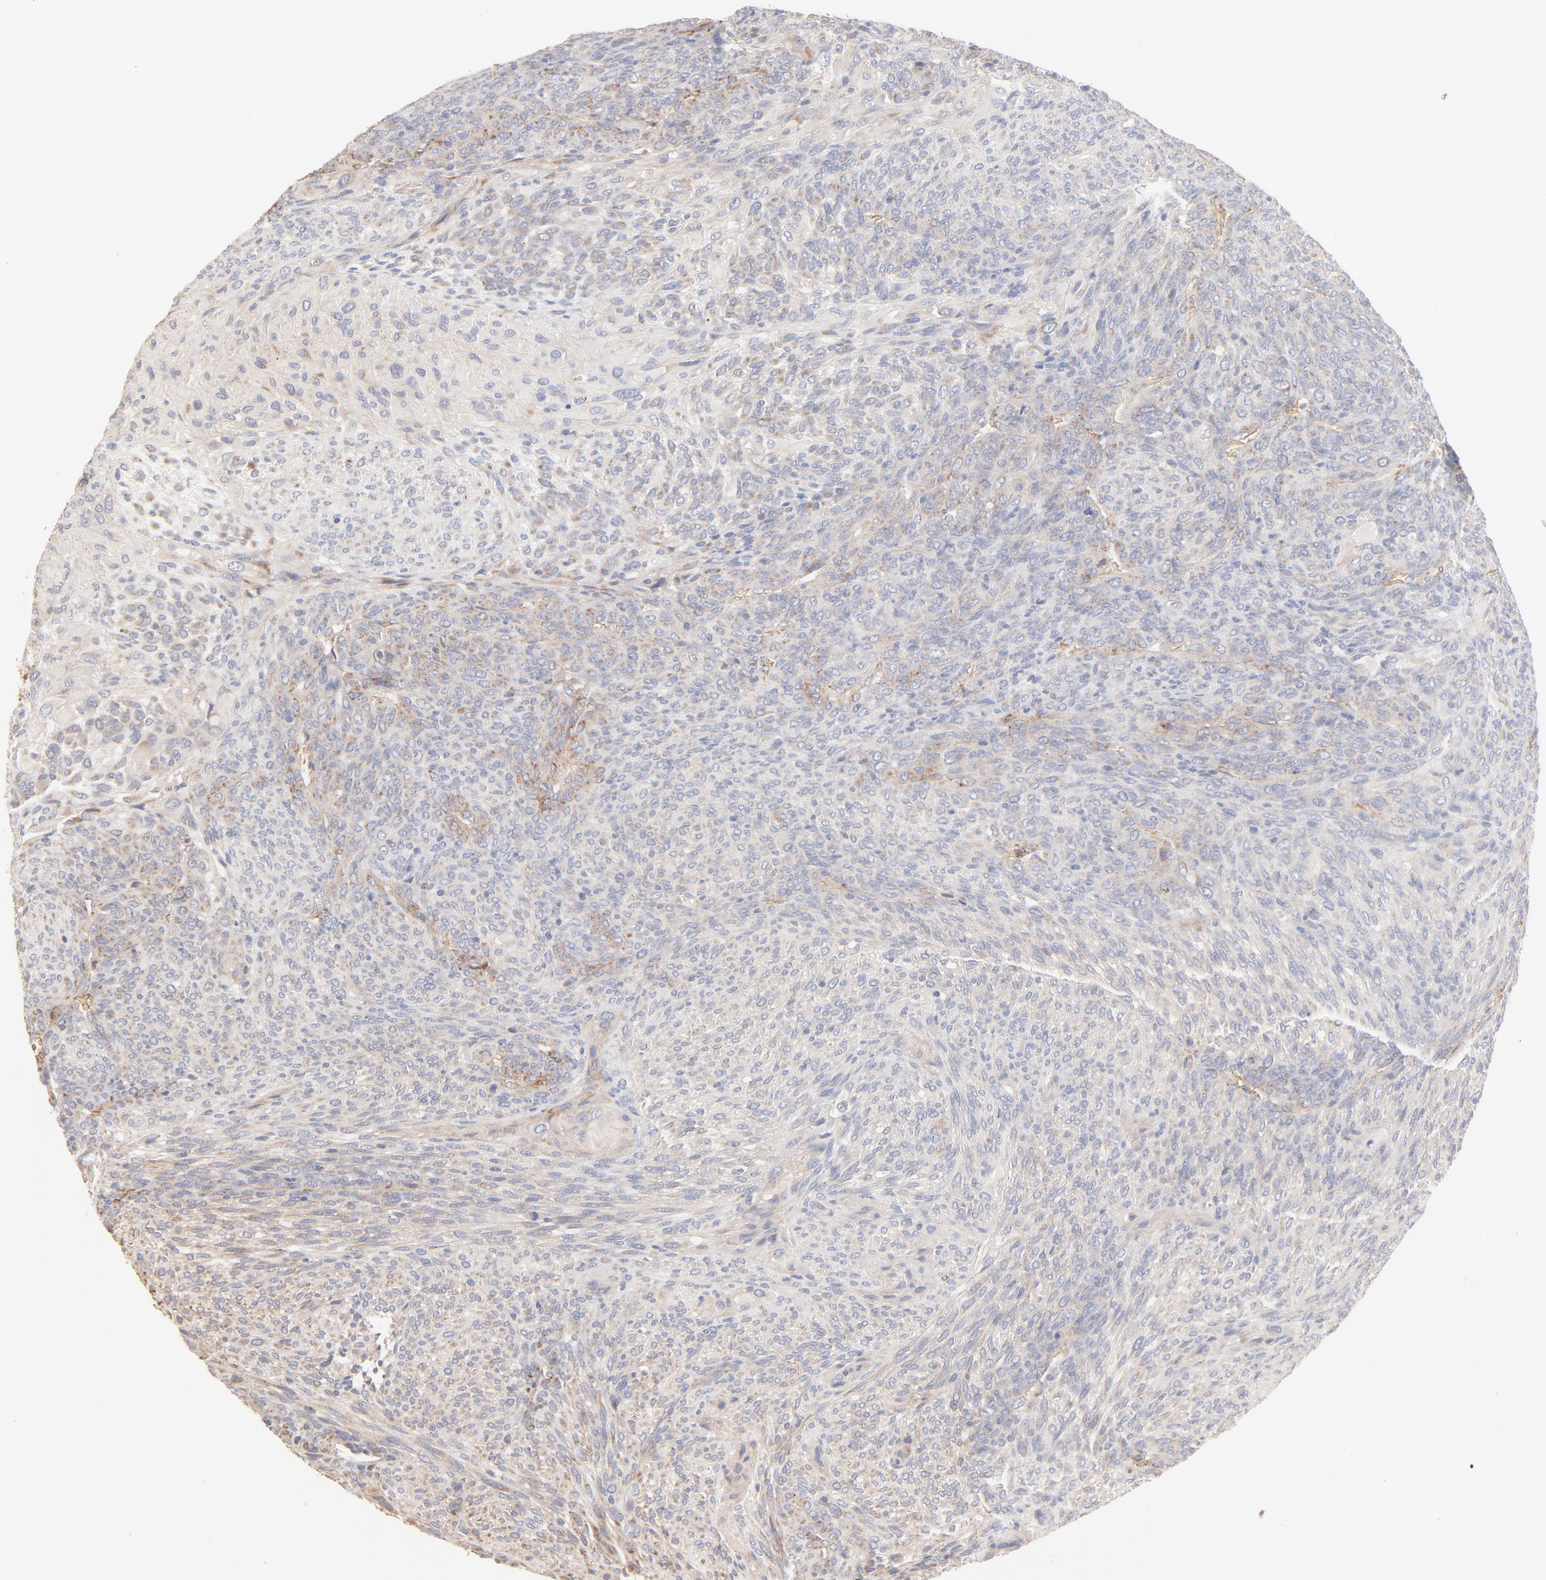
{"staining": {"intensity": "negative", "quantity": "none", "location": "none"}, "tissue": "glioma", "cell_type": "Tumor cells", "image_type": "cancer", "snomed": [{"axis": "morphology", "description": "Glioma, malignant, High grade"}, {"axis": "topography", "description": "Cerebral cortex"}], "caption": "Immunohistochemistry image of human glioma stained for a protein (brown), which displays no expression in tumor cells. (Immunohistochemistry, brightfield microscopy, high magnification).", "gene": "SPTB", "patient": {"sex": "female", "age": 55}}